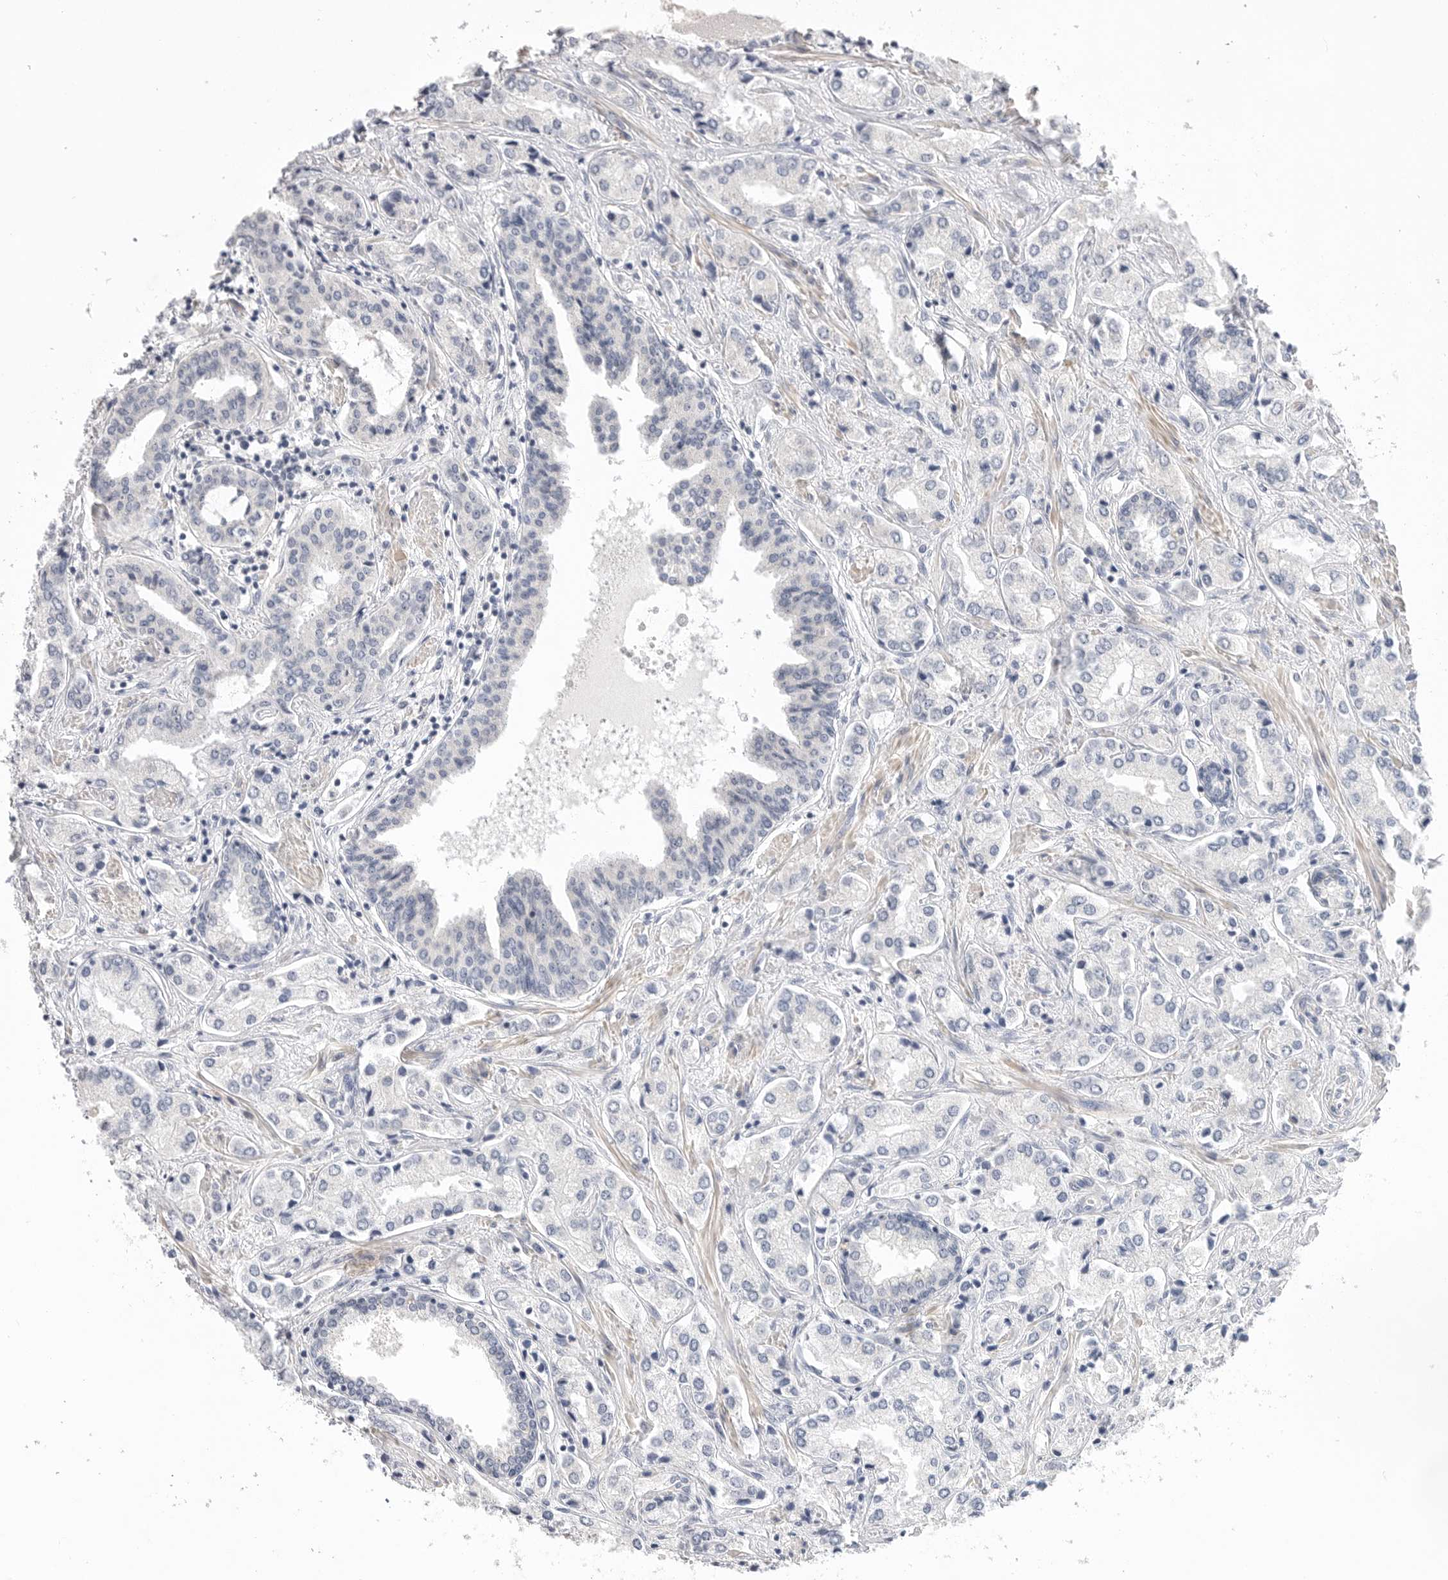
{"staining": {"intensity": "negative", "quantity": "none", "location": "none"}, "tissue": "prostate cancer", "cell_type": "Tumor cells", "image_type": "cancer", "snomed": [{"axis": "morphology", "description": "Adenocarcinoma, High grade"}, {"axis": "topography", "description": "Prostate"}], "caption": "Immunohistochemical staining of human prostate cancer (adenocarcinoma (high-grade)) reveals no significant expression in tumor cells. (DAB (3,3'-diaminobenzidine) immunohistochemistry (IHC), high magnification).", "gene": "FBN2", "patient": {"sex": "male", "age": 66}}